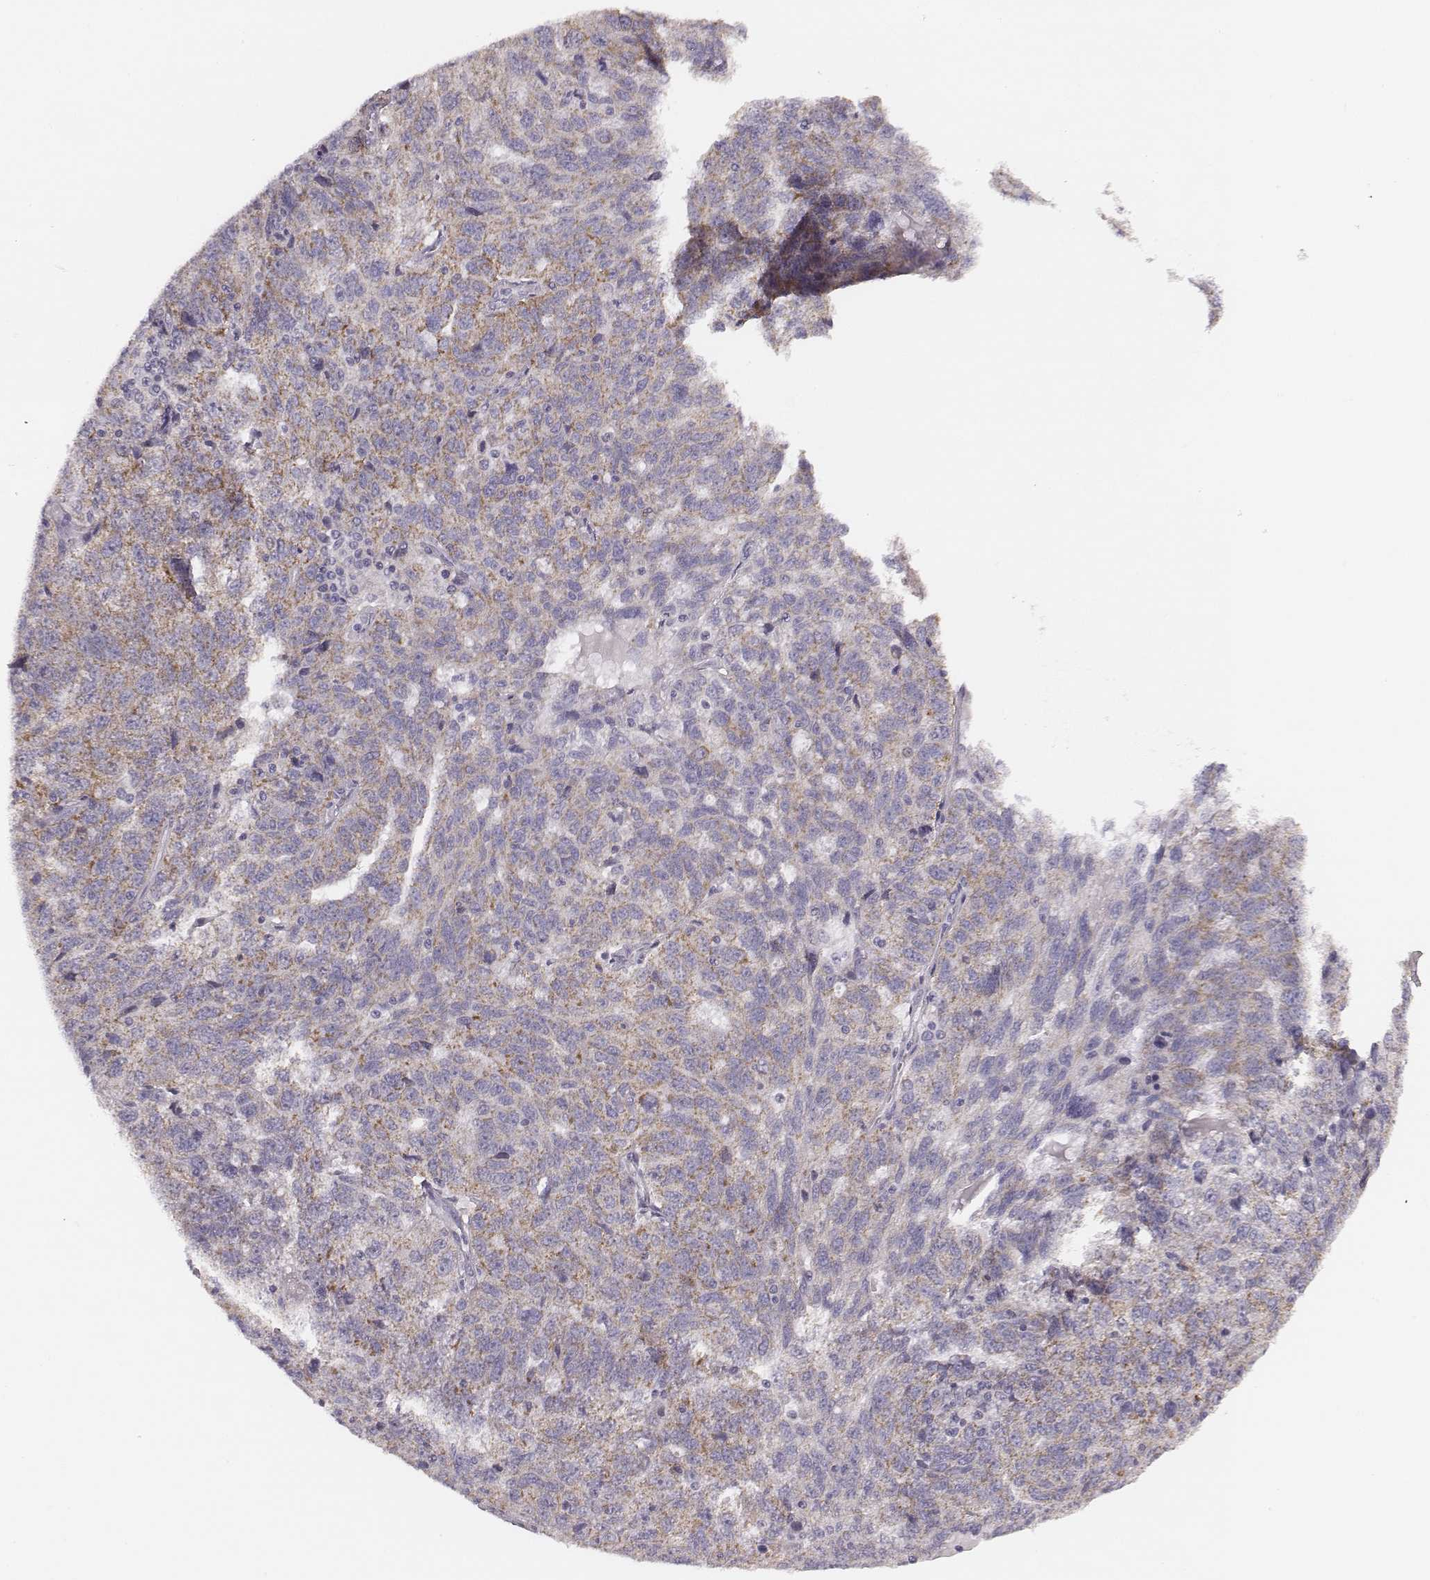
{"staining": {"intensity": "weak", "quantity": "25%-75%", "location": "cytoplasmic/membranous"}, "tissue": "ovarian cancer", "cell_type": "Tumor cells", "image_type": "cancer", "snomed": [{"axis": "morphology", "description": "Cystadenocarcinoma, serous, NOS"}, {"axis": "topography", "description": "Ovary"}], "caption": "A brown stain highlights weak cytoplasmic/membranous staining of a protein in human ovarian cancer (serous cystadenocarcinoma) tumor cells.", "gene": "UBL4B", "patient": {"sex": "female", "age": 71}}